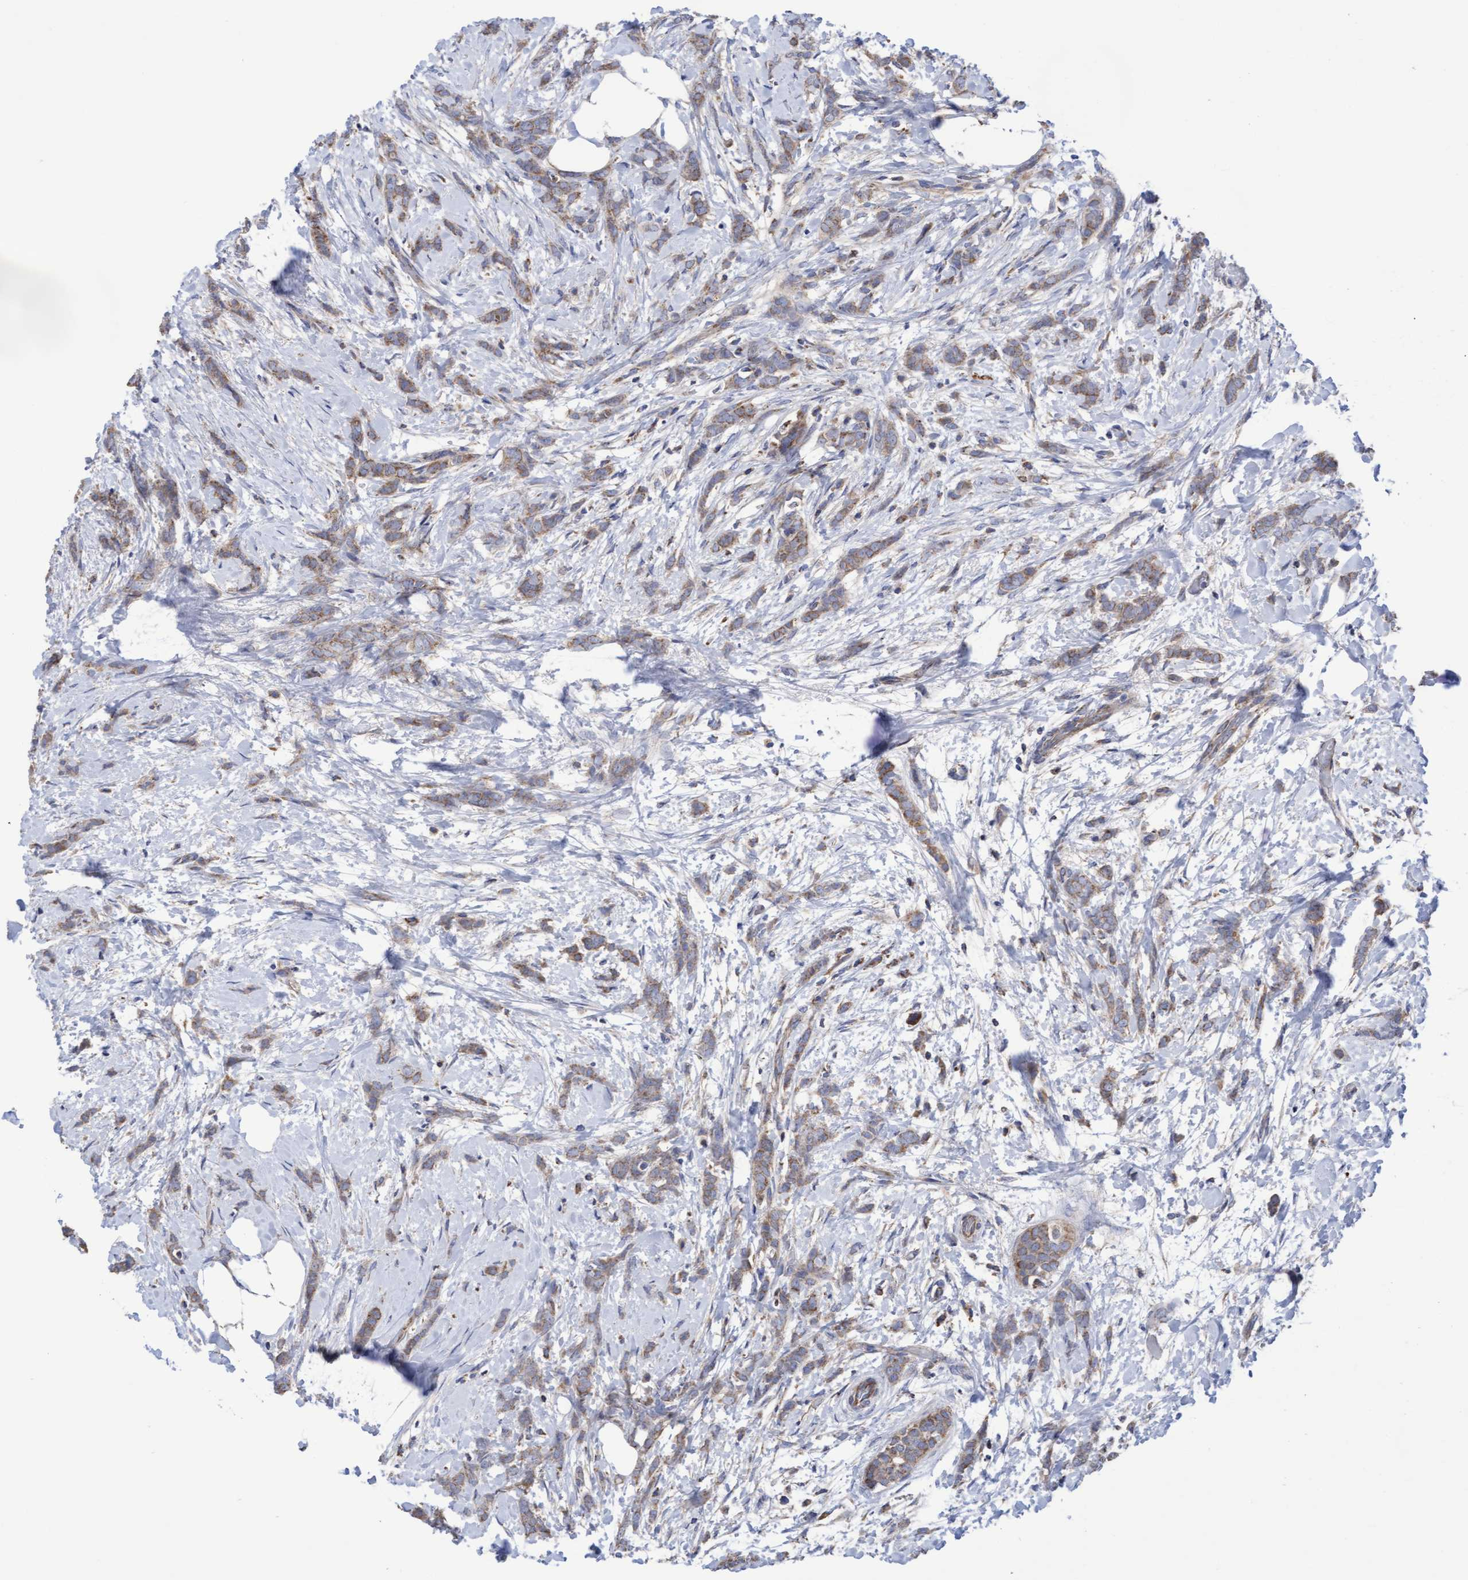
{"staining": {"intensity": "moderate", "quantity": ">75%", "location": "cytoplasmic/membranous"}, "tissue": "breast cancer", "cell_type": "Tumor cells", "image_type": "cancer", "snomed": [{"axis": "morphology", "description": "Lobular carcinoma, in situ"}, {"axis": "morphology", "description": "Lobular carcinoma"}, {"axis": "topography", "description": "Breast"}], "caption": "Breast cancer (lobular carcinoma in situ) stained with immunohistochemistry exhibits moderate cytoplasmic/membranous expression in approximately >75% of tumor cells. The staining was performed using DAB, with brown indicating positive protein expression. Nuclei are stained blue with hematoxylin.", "gene": "COBL", "patient": {"sex": "female", "age": 41}}